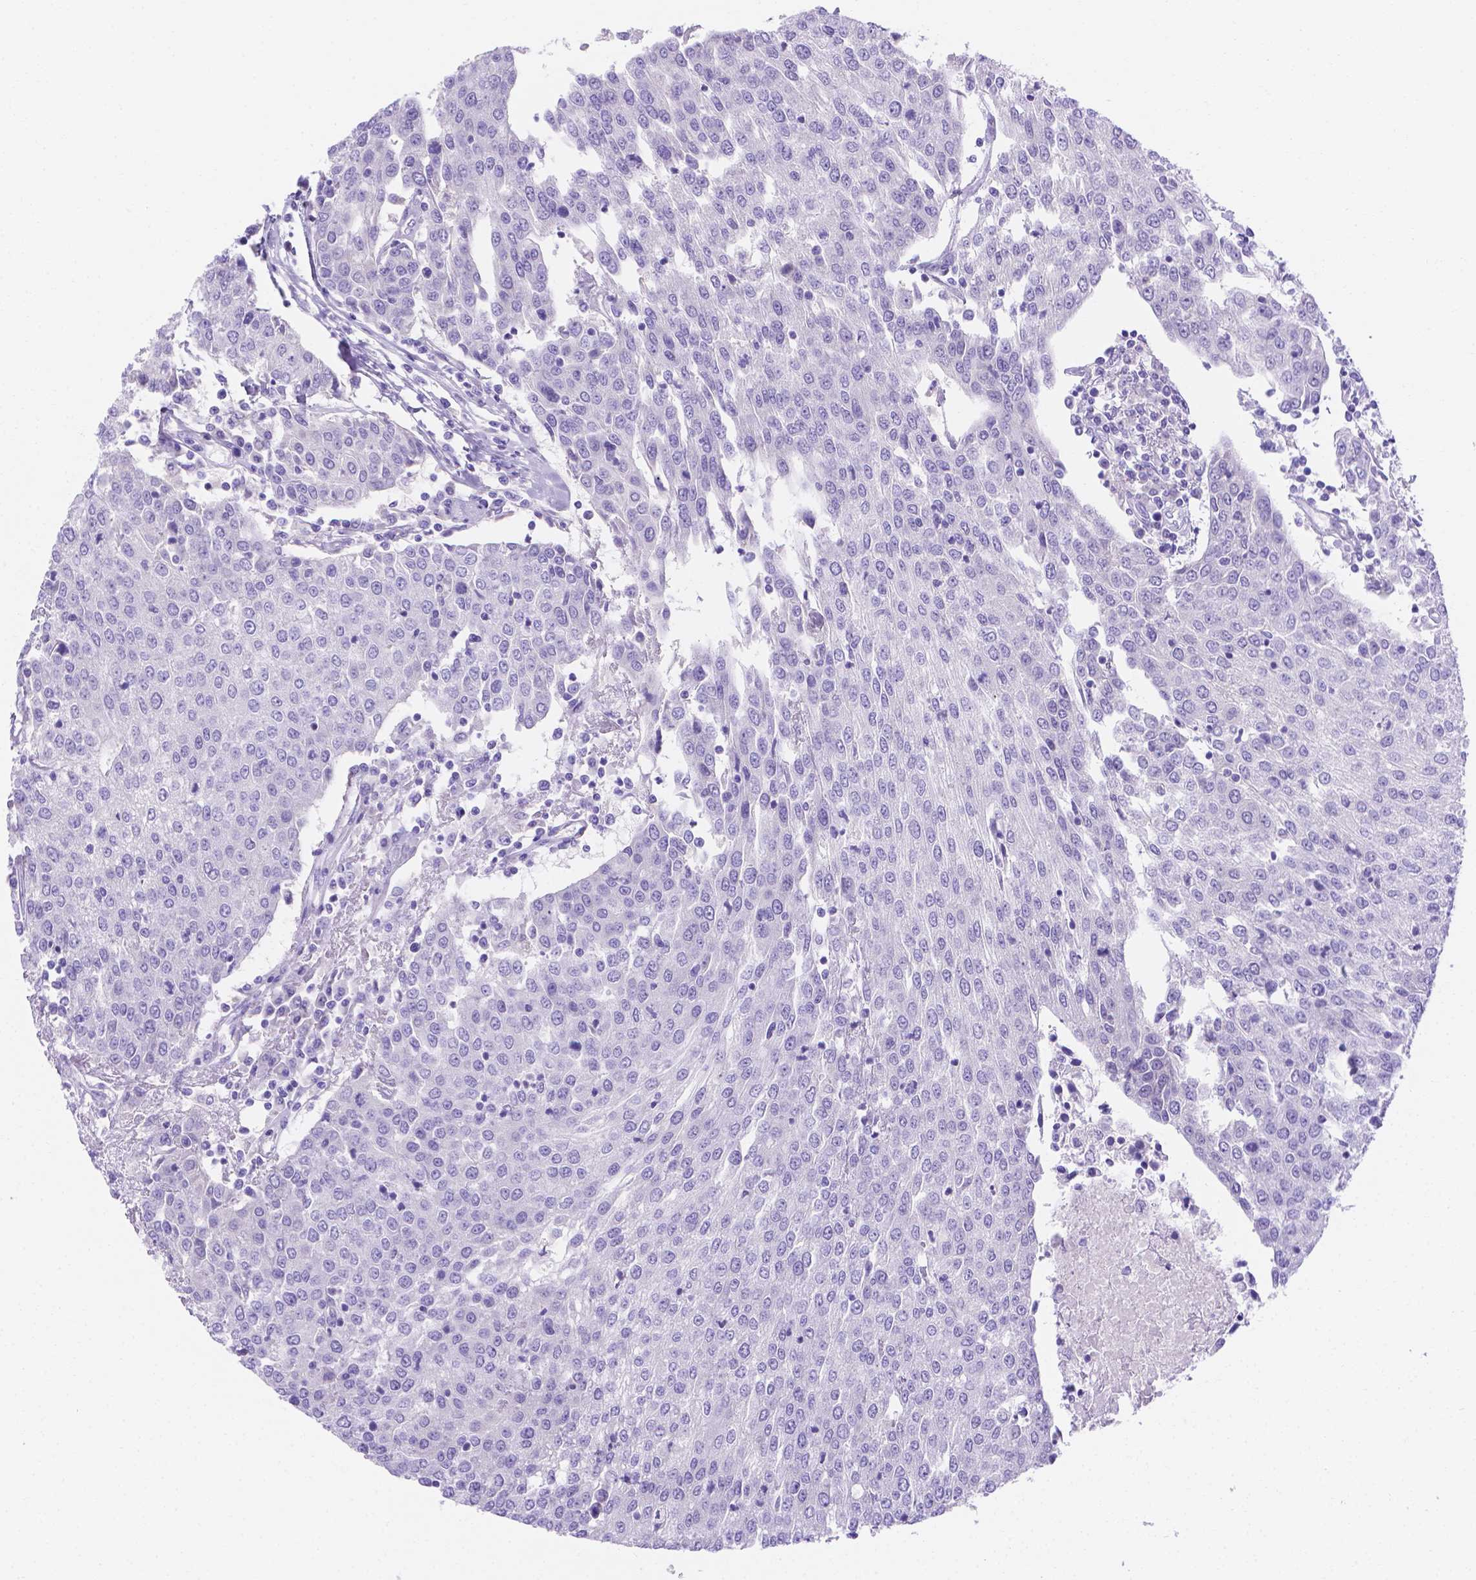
{"staining": {"intensity": "negative", "quantity": "none", "location": "none"}, "tissue": "urothelial cancer", "cell_type": "Tumor cells", "image_type": "cancer", "snomed": [{"axis": "morphology", "description": "Urothelial carcinoma, High grade"}, {"axis": "topography", "description": "Urinary bladder"}], "caption": "This image is of urothelial carcinoma (high-grade) stained with immunohistochemistry to label a protein in brown with the nuclei are counter-stained blue. There is no expression in tumor cells.", "gene": "MLN", "patient": {"sex": "female", "age": 85}}